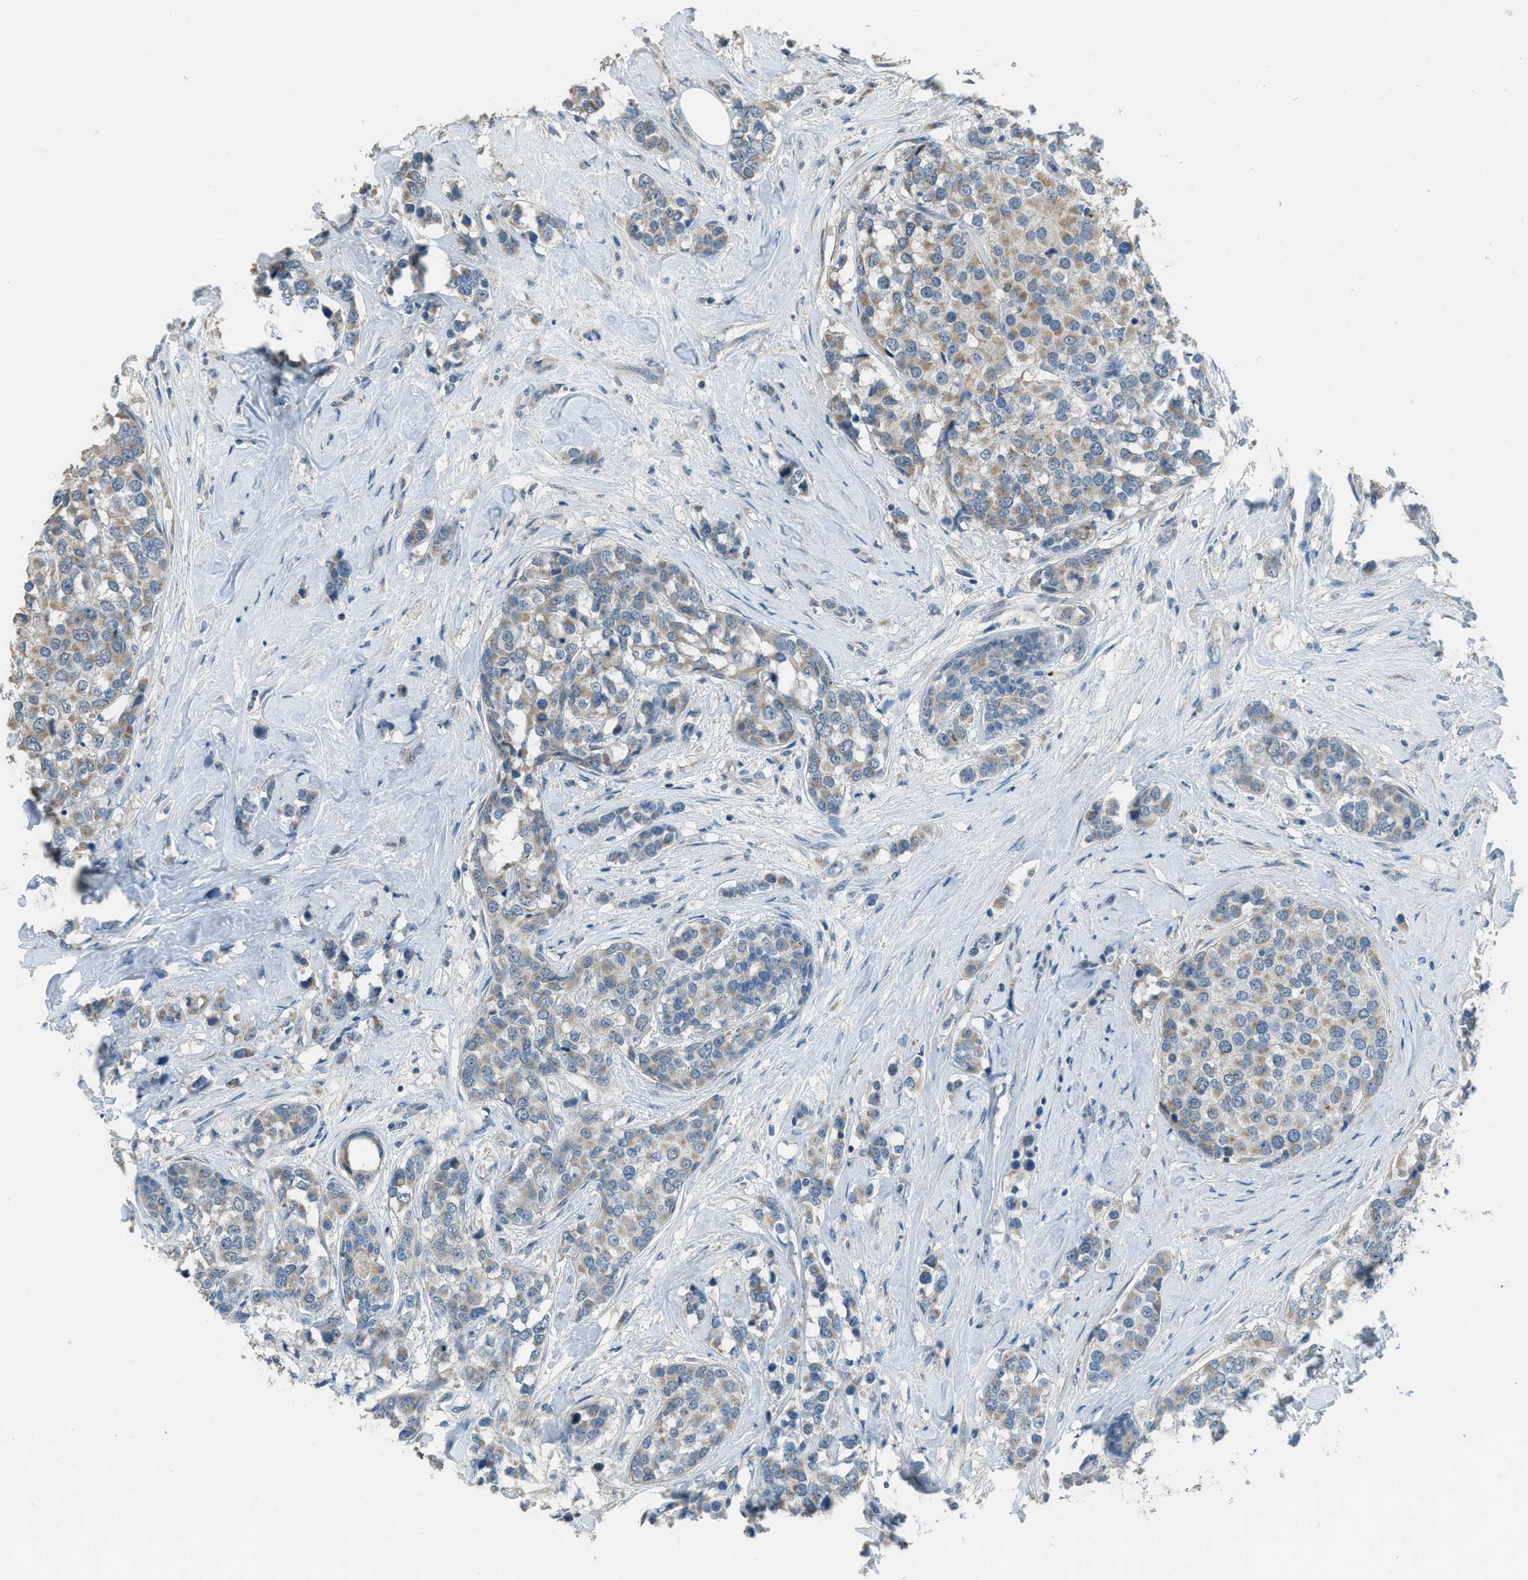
{"staining": {"intensity": "weak", "quantity": ">75%", "location": "cytoplasmic/membranous"}, "tissue": "breast cancer", "cell_type": "Tumor cells", "image_type": "cancer", "snomed": [{"axis": "morphology", "description": "Lobular carcinoma"}, {"axis": "topography", "description": "Breast"}], "caption": "The immunohistochemical stain shows weak cytoplasmic/membranous expression in tumor cells of lobular carcinoma (breast) tissue.", "gene": "TIMD4", "patient": {"sex": "female", "age": 59}}